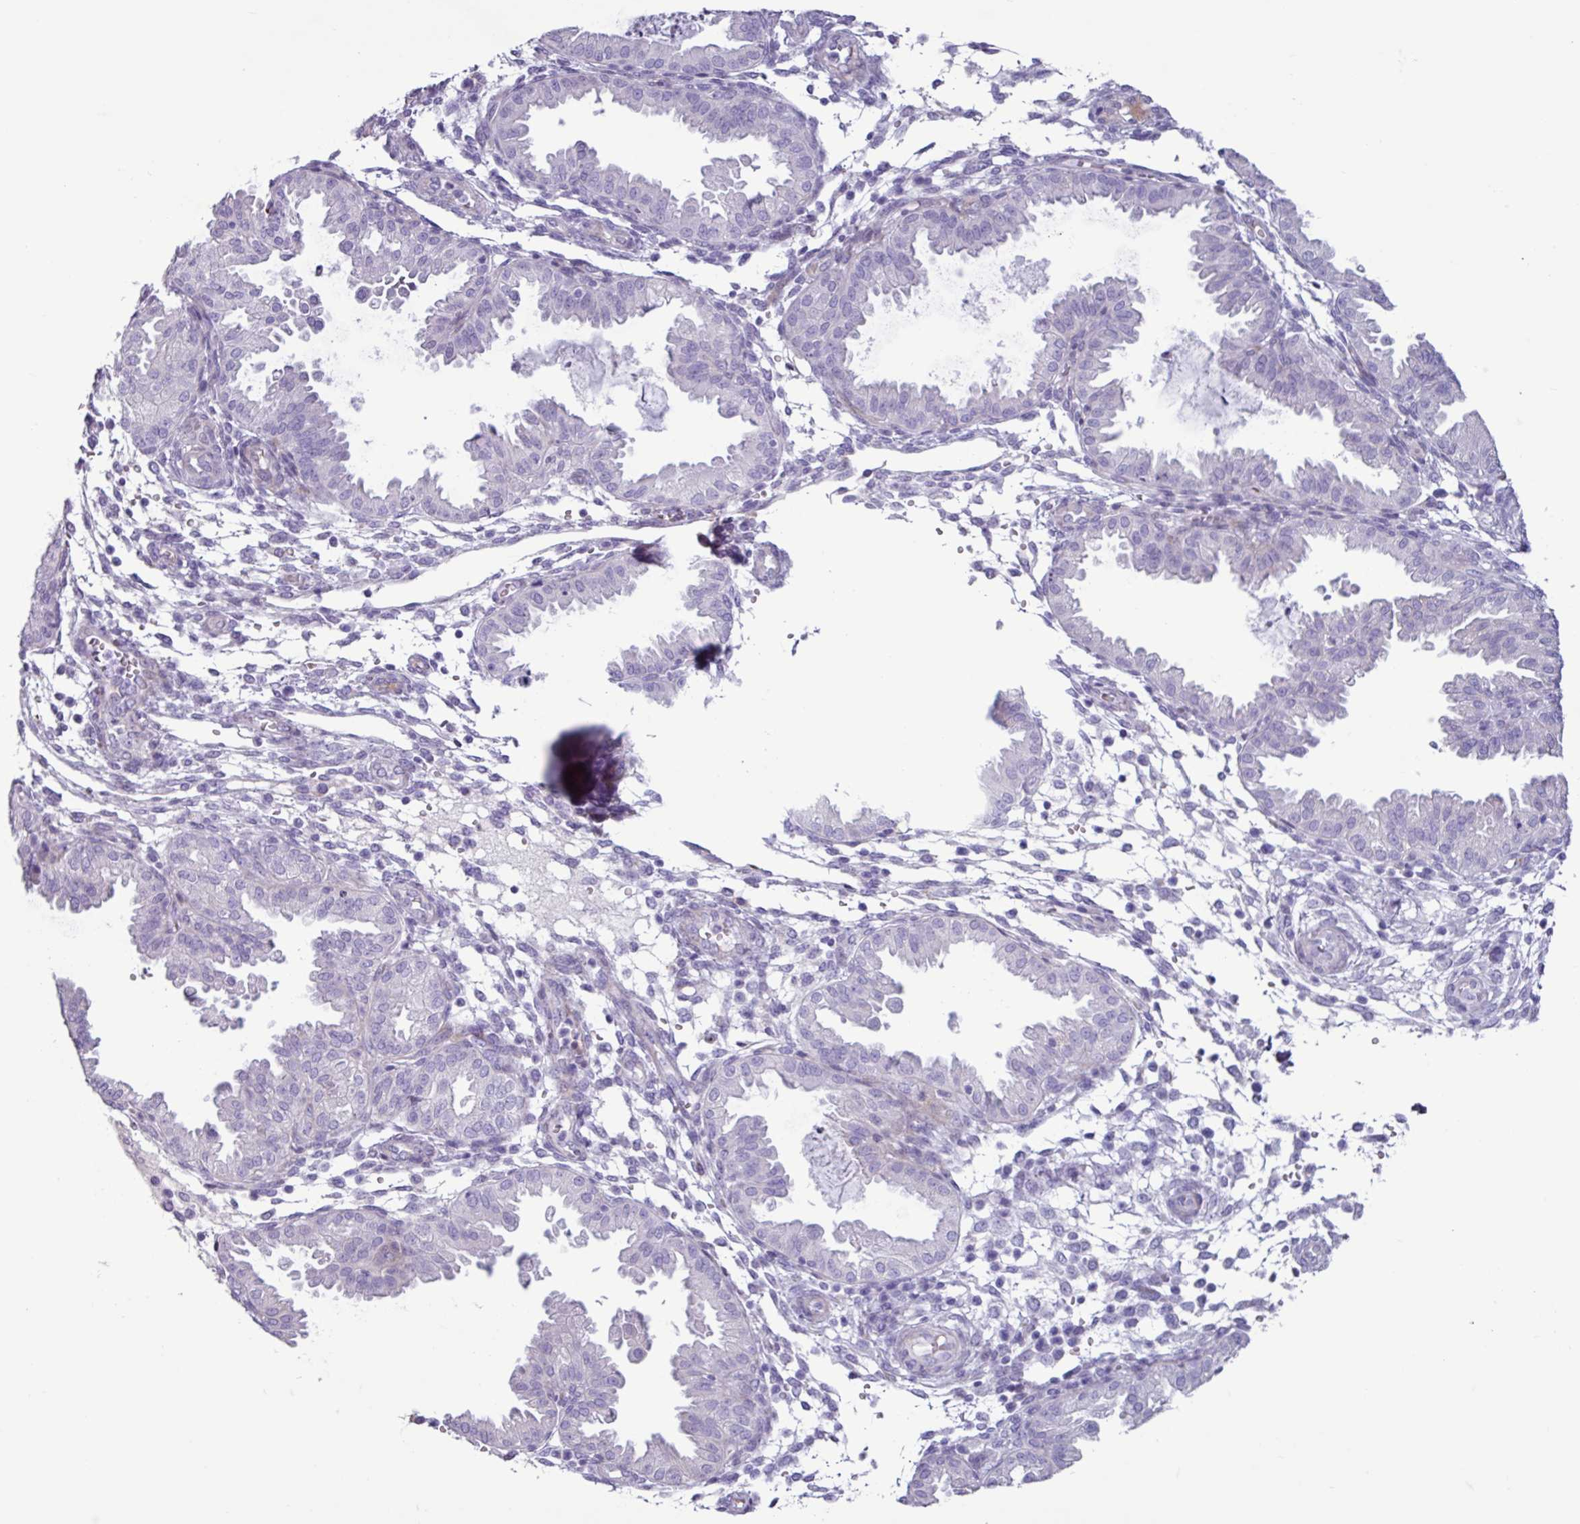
{"staining": {"intensity": "negative", "quantity": "none", "location": "none"}, "tissue": "endometrium", "cell_type": "Cells in endometrial stroma", "image_type": "normal", "snomed": [{"axis": "morphology", "description": "Normal tissue, NOS"}, {"axis": "topography", "description": "Endometrium"}], "caption": "The IHC histopathology image has no significant expression in cells in endometrial stroma of endometrium. (DAB (3,3'-diaminobenzidine) immunohistochemistry visualized using brightfield microscopy, high magnification).", "gene": "PPP1R35", "patient": {"sex": "female", "age": 33}}